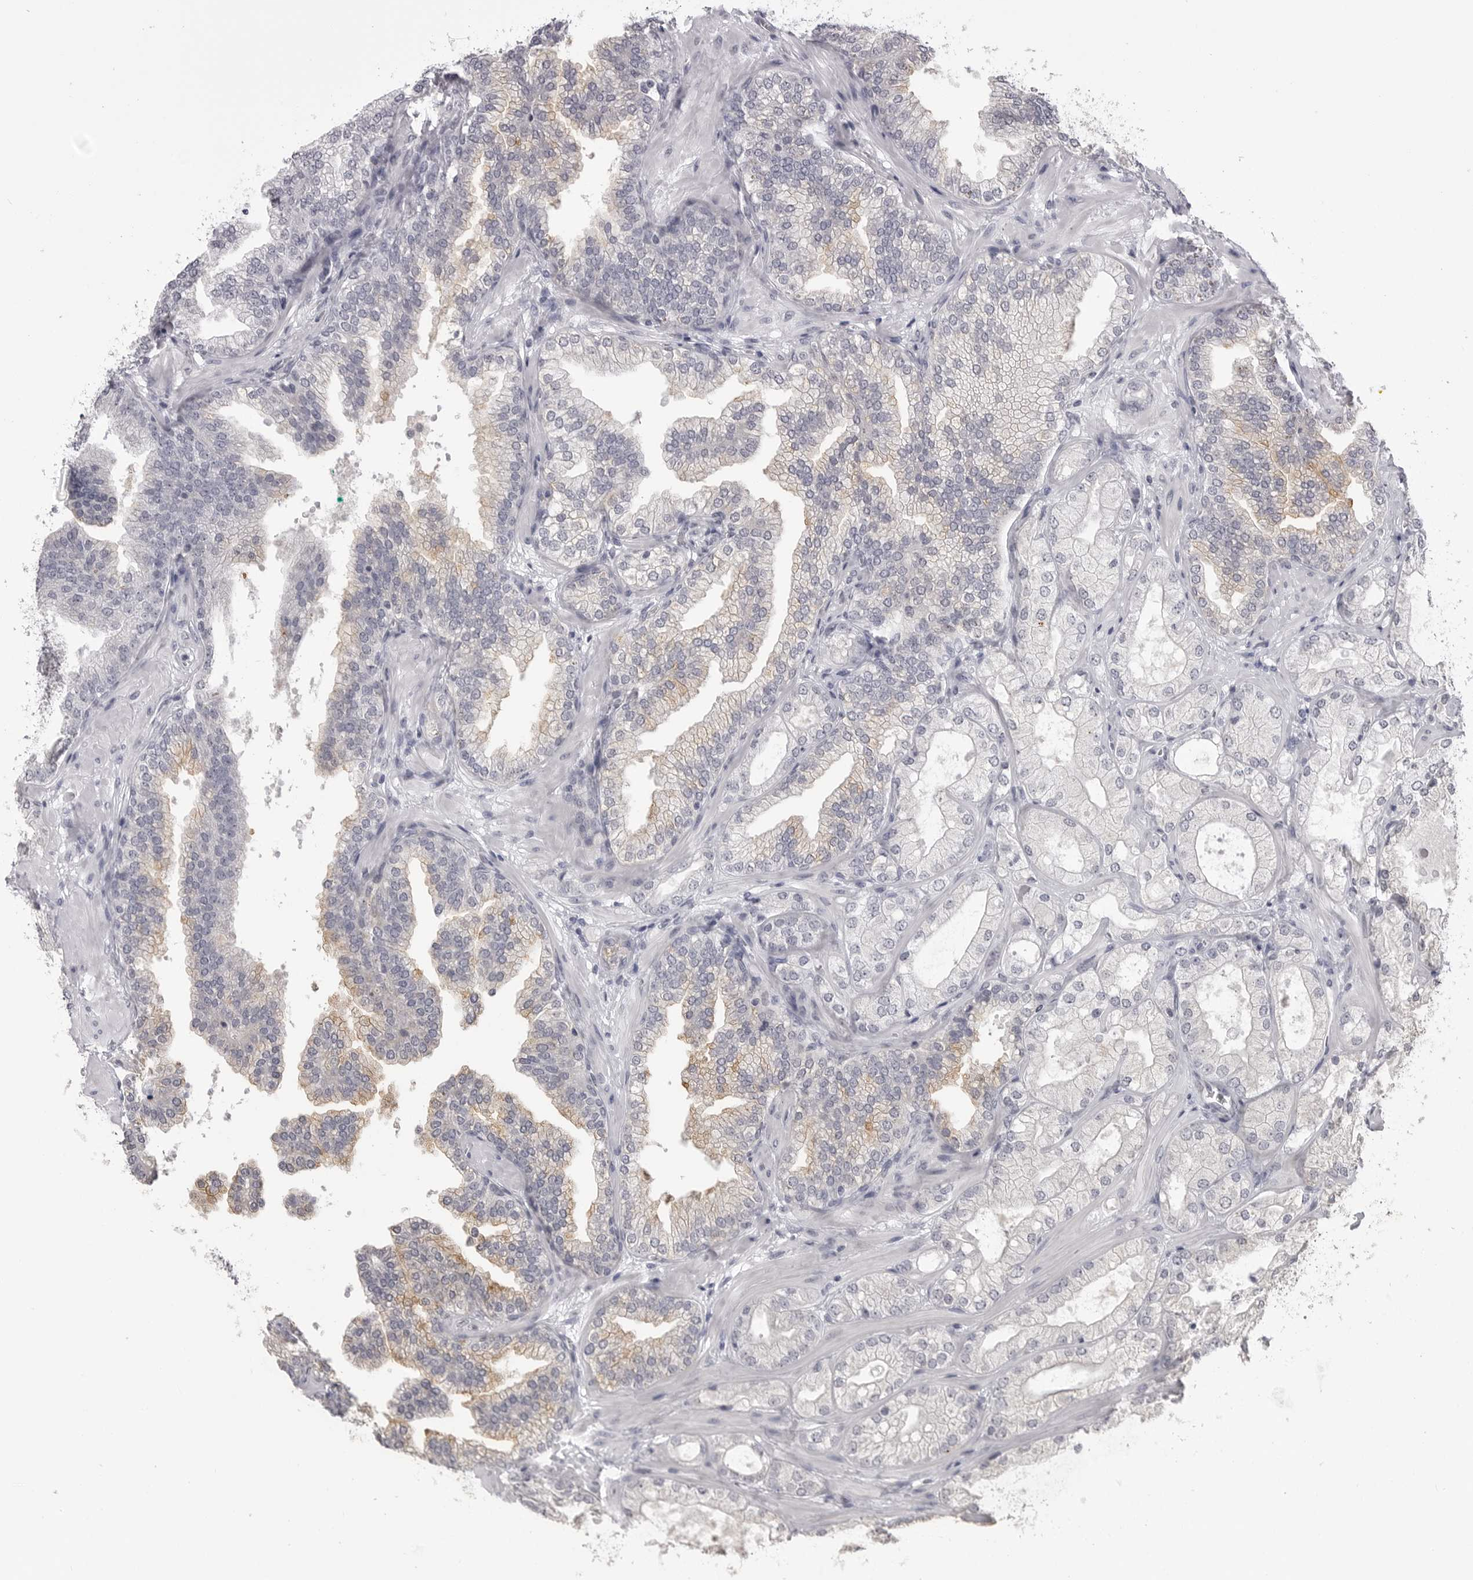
{"staining": {"intensity": "weak", "quantity": "<25%", "location": "cytoplasmic/membranous"}, "tissue": "prostate cancer", "cell_type": "Tumor cells", "image_type": "cancer", "snomed": [{"axis": "morphology", "description": "Adenocarcinoma, High grade"}, {"axis": "topography", "description": "Prostate"}], "caption": "Prostate cancer (high-grade adenocarcinoma) was stained to show a protein in brown. There is no significant expression in tumor cells.", "gene": "GPN2", "patient": {"sex": "male", "age": 58}}